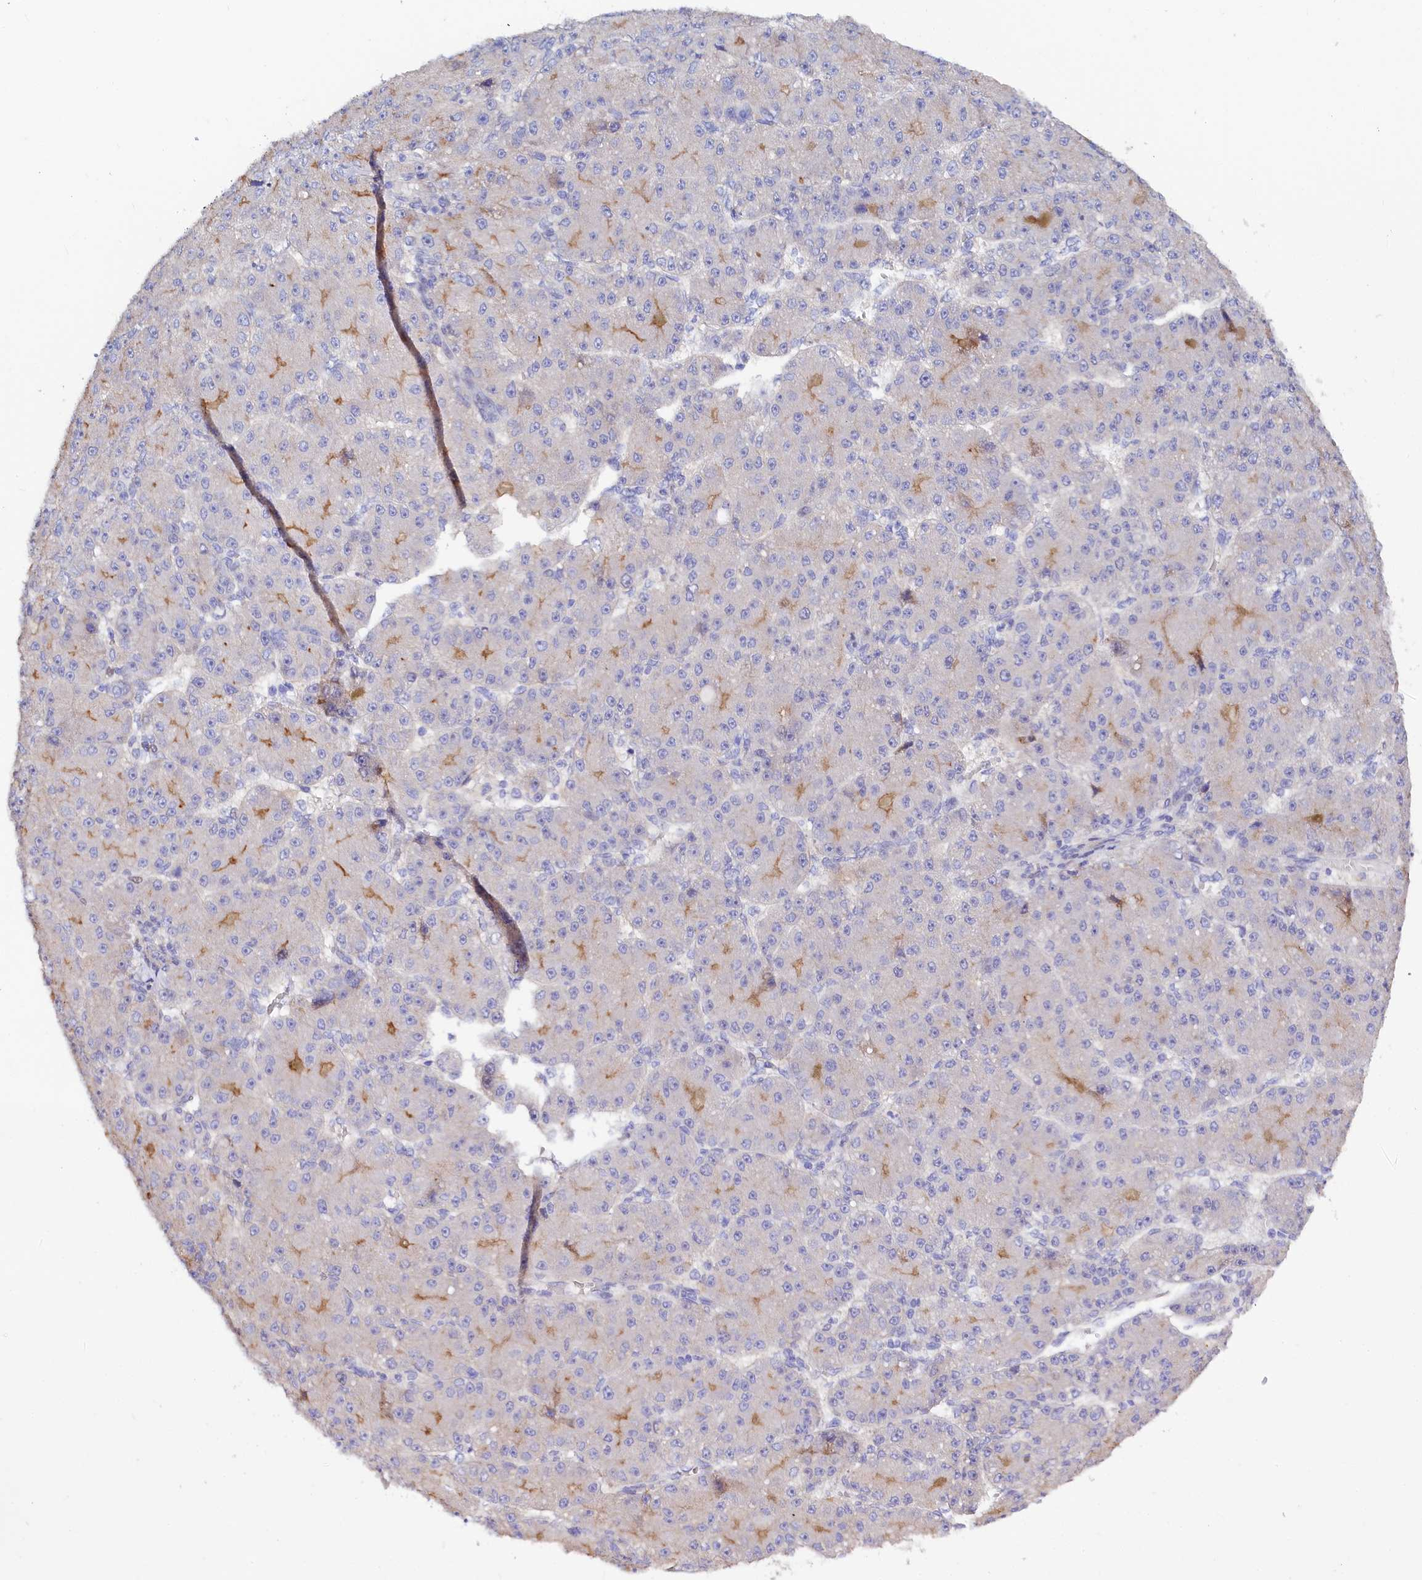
{"staining": {"intensity": "moderate", "quantity": "<25%", "location": "cytoplasmic/membranous"}, "tissue": "liver cancer", "cell_type": "Tumor cells", "image_type": "cancer", "snomed": [{"axis": "morphology", "description": "Carcinoma, Hepatocellular, NOS"}, {"axis": "topography", "description": "Liver"}], "caption": "Protein analysis of liver hepatocellular carcinoma tissue displays moderate cytoplasmic/membranous expression in about <25% of tumor cells.", "gene": "WNT8A", "patient": {"sex": "male", "age": 67}}